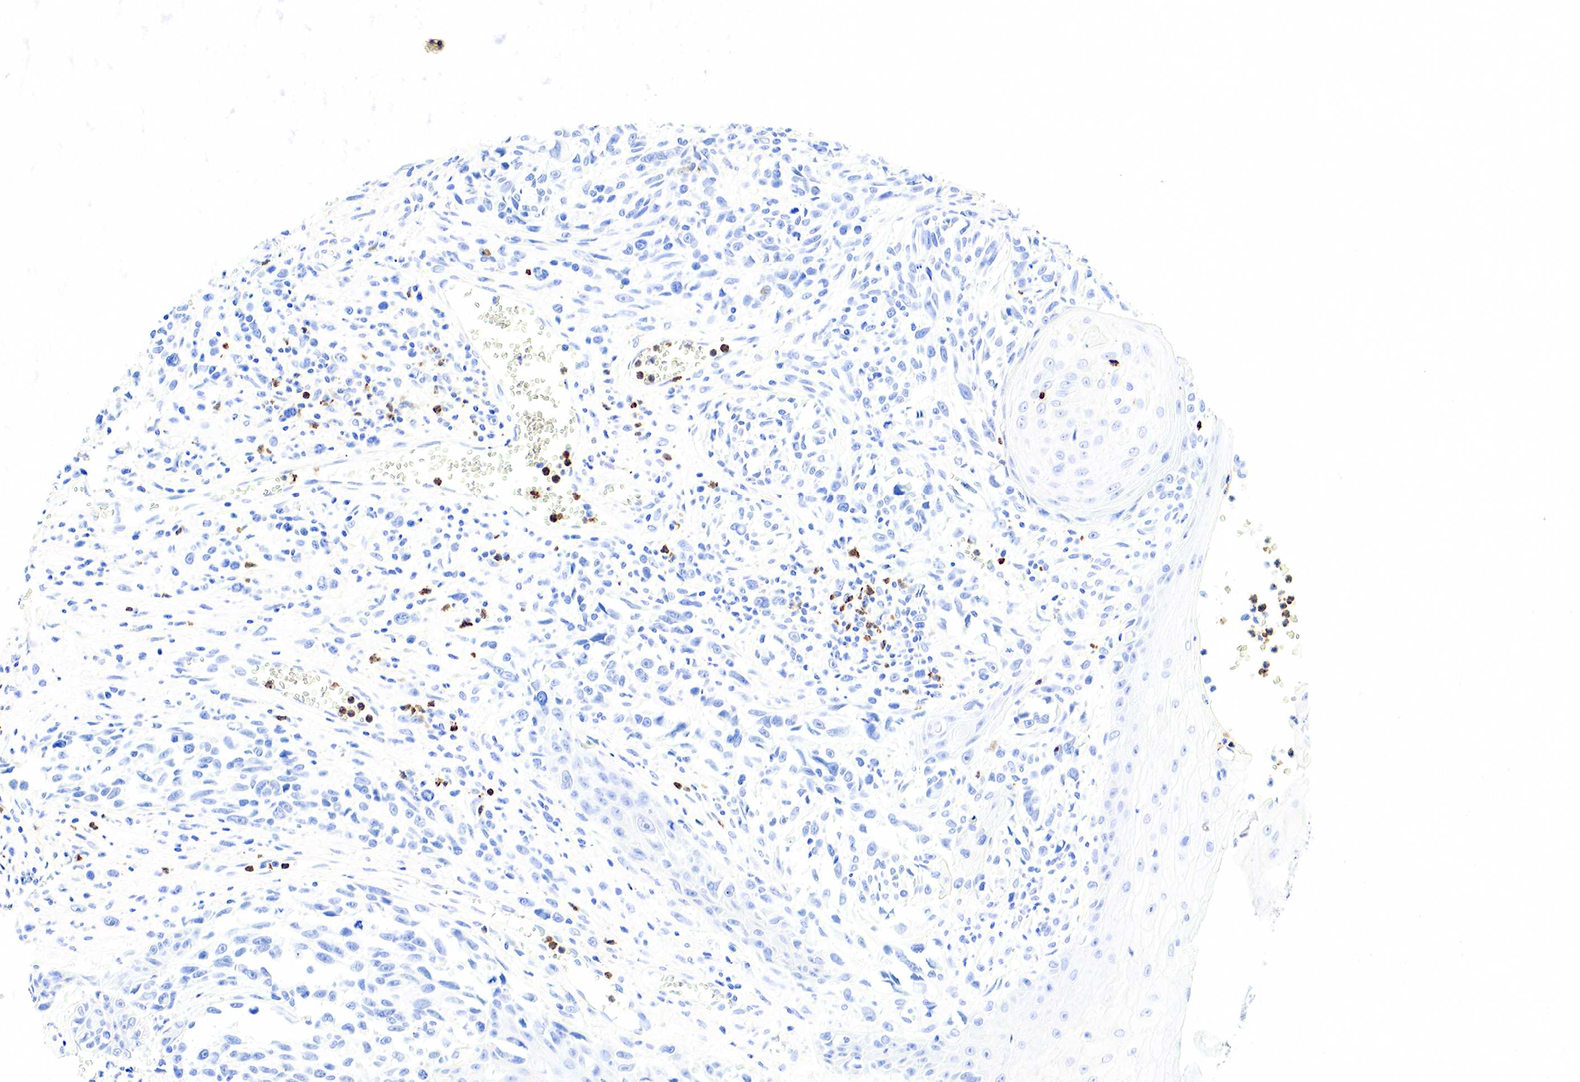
{"staining": {"intensity": "negative", "quantity": "none", "location": "none"}, "tissue": "melanoma", "cell_type": "Tumor cells", "image_type": "cancer", "snomed": [{"axis": "morphology", "description": "Malignant melanoma, NOS"}, {"axis": "topography", "description": "Skin"}], "caption": "Tumor cells show no significant staining in melanoma.", "gene": "FUT4", "patient": {"sex": "female", "age": 82}}